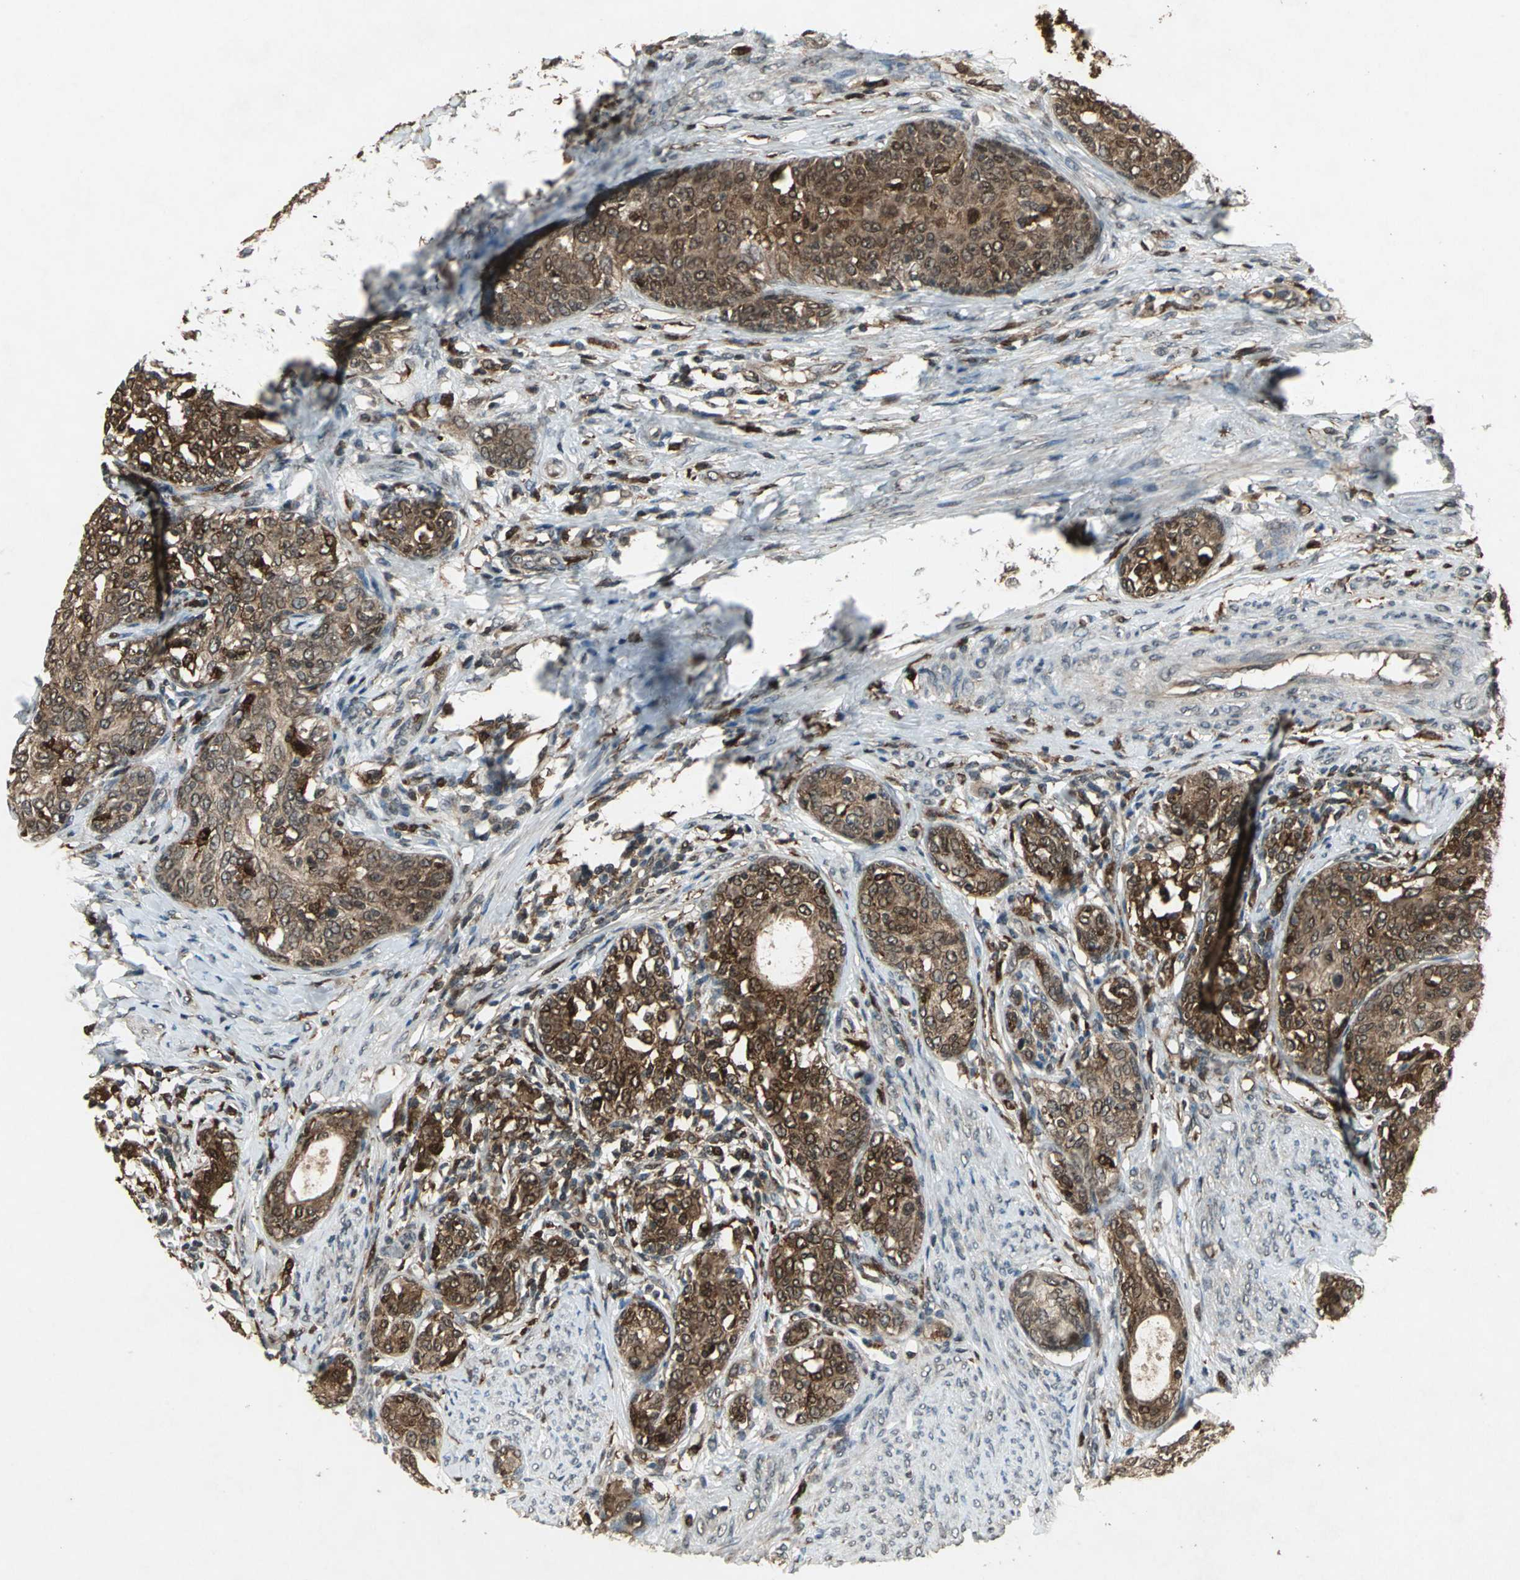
{"staining": {"intensity": "moderate", "quantity": ">75%", "location": "cytoplasmic/membranous"}, "tissue": "cervical cancer", "cell_type": "Tumor cells", "image_type": "cancer", "snomed": [{"axis": "morphology", "description": "Squamous cell carcinoma, NOS"}, {"axis": "morphology", "description": "Adenocarcinoma, NOS"}, {"axis": "topography", "description": "Cervix"}], "caption": "The immunohistochemical stain shows moderate cytoplasmic/membranous expression in tumor cells of cervical cancer (squamous cell carcinoma) tissue.", "gene": "PYCARD", "patient": {"sex": "female", "age": 52}}